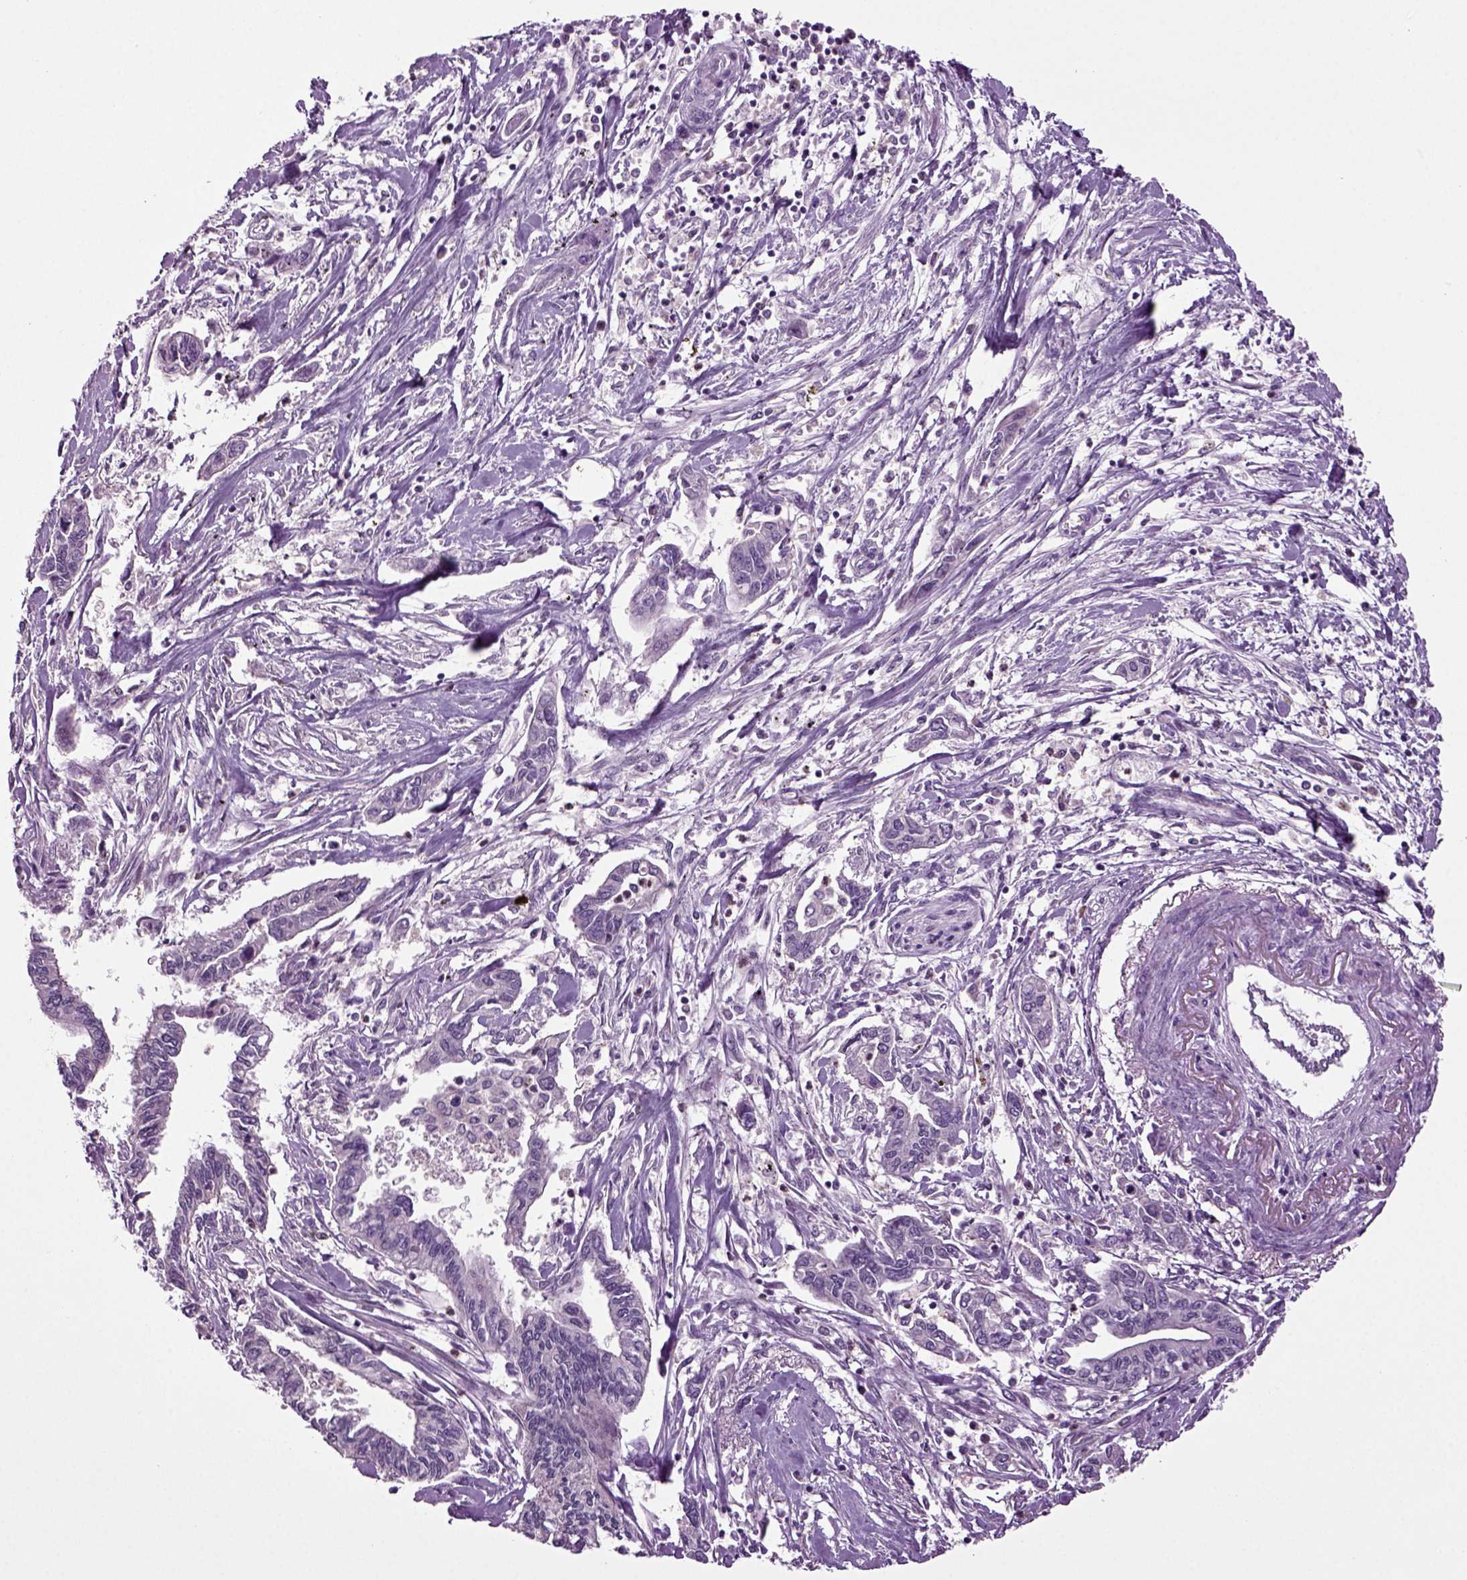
{"staining": {"intensity": "negative", "quantity": "none", "location": "none"}, "tissue": "pancreatic cancer", "cell_type": "Tumor cells", "image_type": "cancer", "snomed": [{"axis": "morphology", "description": "Adenocarcinoma, NOS"}, {"axis": "topography", "description": "Pancreas"}], "caption": "This is an IHC photomicrograph of human pancreatic cancer. There is no positivity in tumor cells.", "gene": "FGF11", "patient": {"sex": "male", "age": 60}}